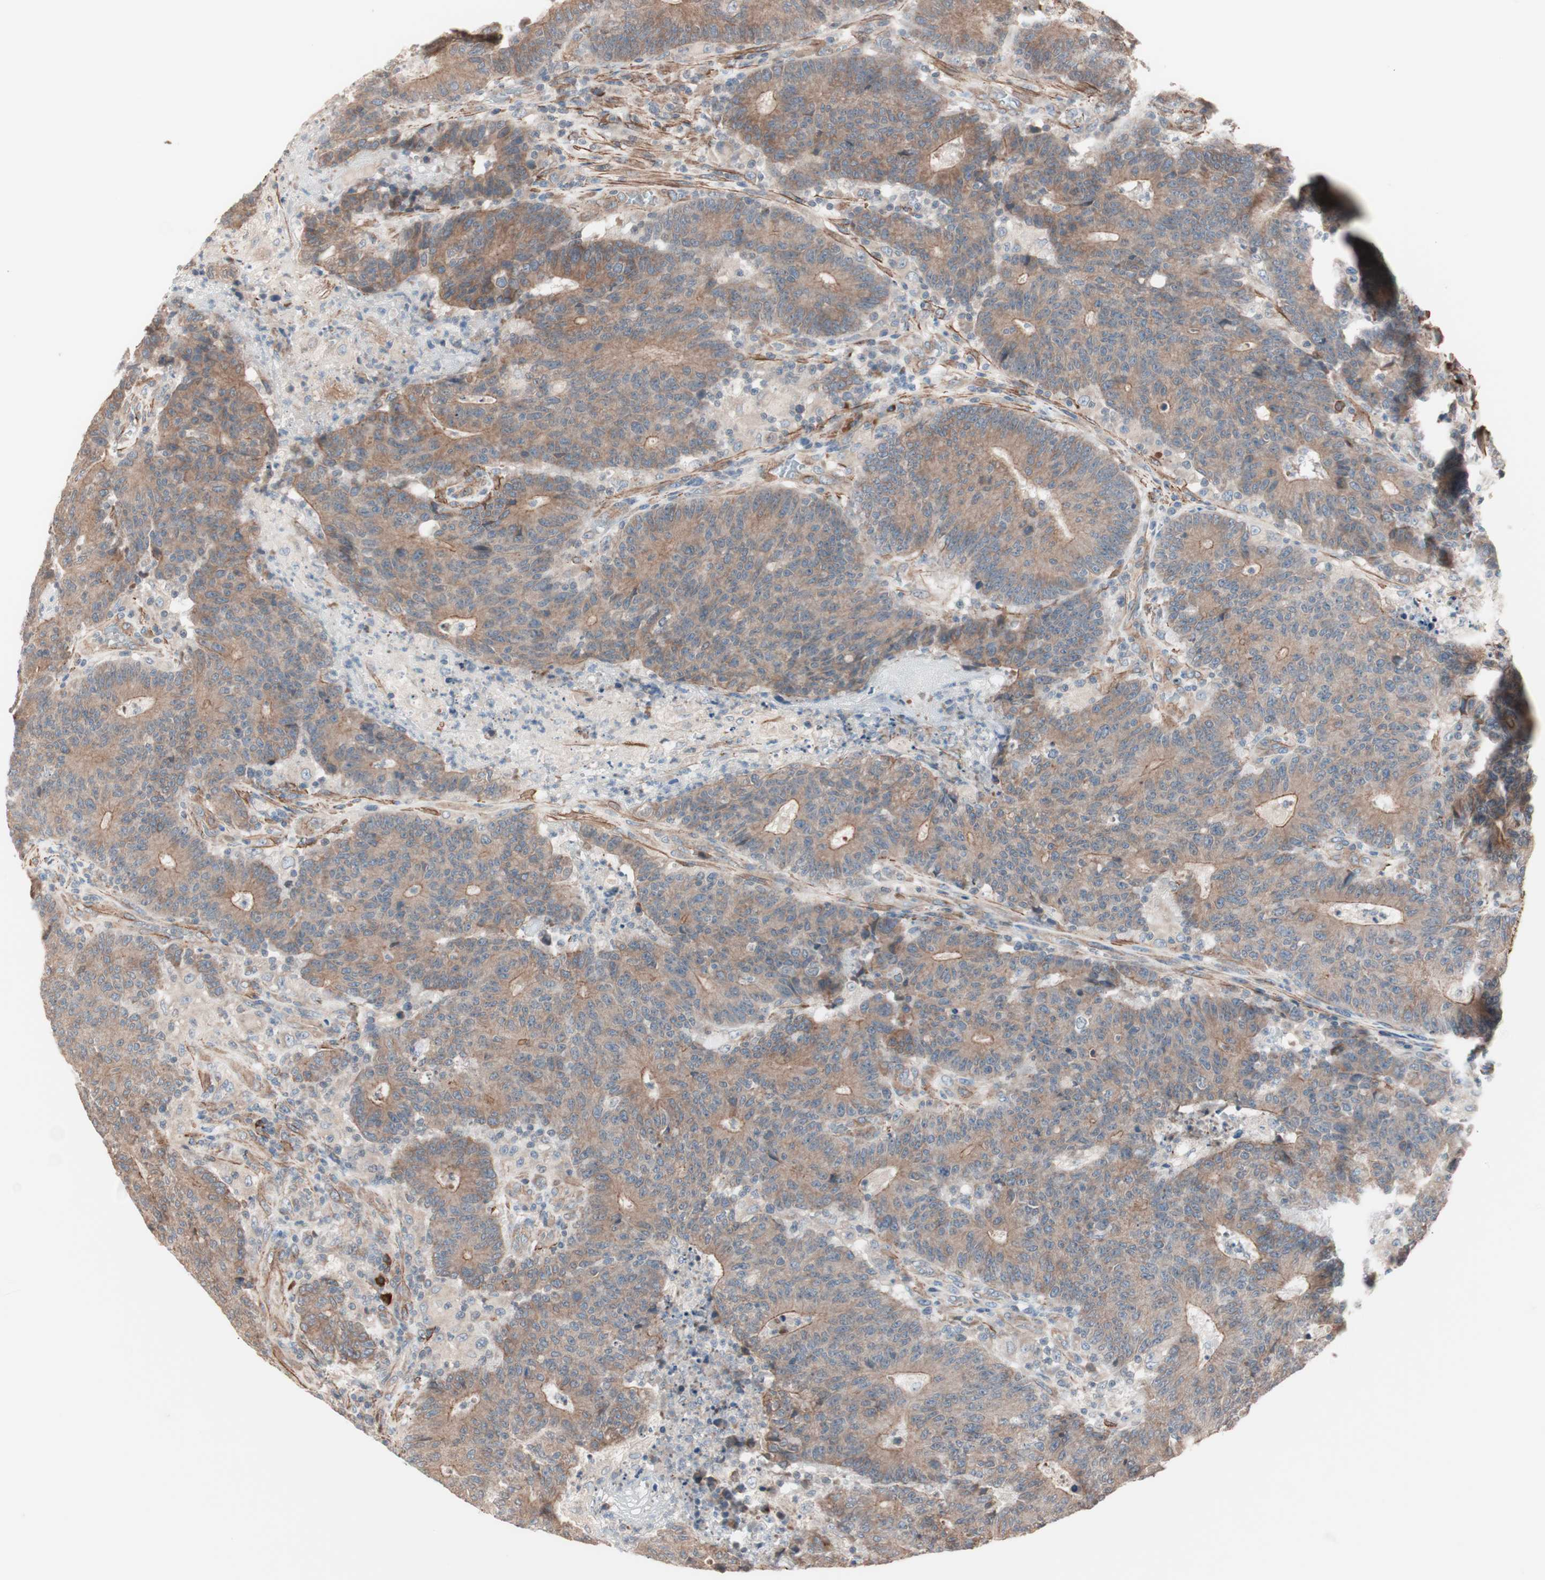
{"staining": {"intensity": "moderate", "quantity": ">75%", "location": "cytoplasmic/membranous"}, "tissue": "colorectal cancer", "cell_type": "Tumor cells", "image_type": "cancer", "snomed": [{"axis": "morphology", "description": "Normal tissue, NOS"}, {"axis": "morphology", "description": "Adenocarcinoma, NOS"}, {"axis": "topography", "description": "Colon"}], "caption": "Protein staining displays moderate cytoplasmic/membranous staining in approximately >75% of tumor cells in adenocarcinoma (colorectal). The staining was performed using DAB to visualize the protein expression in brown, while the nuclei were stained in blue with hematoxylin (Magnification: 20x).", "gene": "ALG5", "patient": {"sex": "female", "age": 75}}